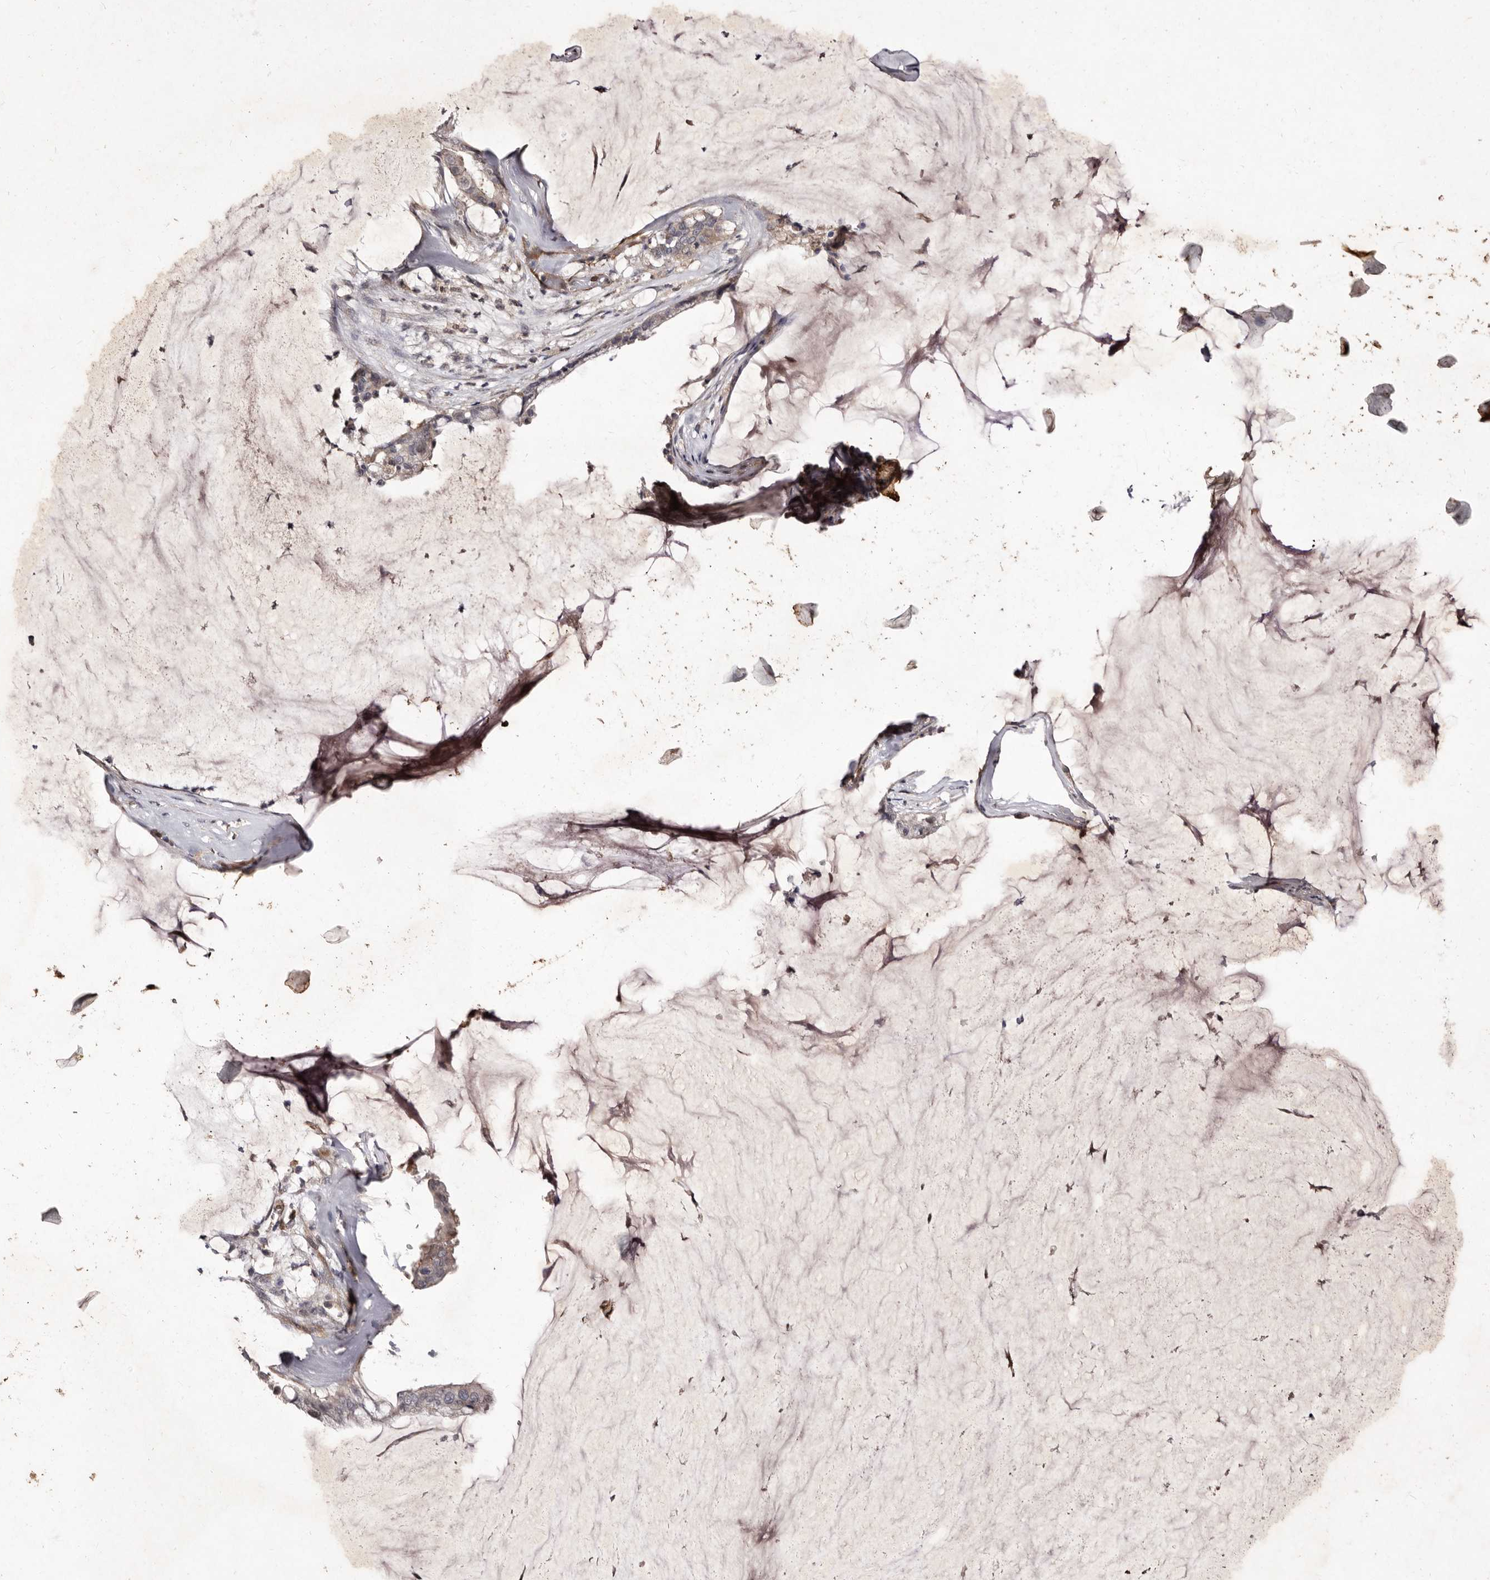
{"staining": {"intensity": "negative", "quantity": "none", "location": "none"}, "tissue": "pancreatic cancer", "cell_type": "Tumor cells", "image_type": "cancer", "snomed": [{"axis": "morphology", "description": "Adenocarcinoma, NOS"}, {"axis": "topography", "description": "Pancreas"}], "caption": "A photomicrograph of pancreatic cancer (adenocarcinoma) stained for a protein reveals no brown staining in tumor cells. The staining is performed using DAB (3,3'-diaminobenzidine) brown chromogen with nuclei counter-stained in using hematoxylin.", "gene": "GIMAP4", "patient": {"sex": "male", "age": 41}}